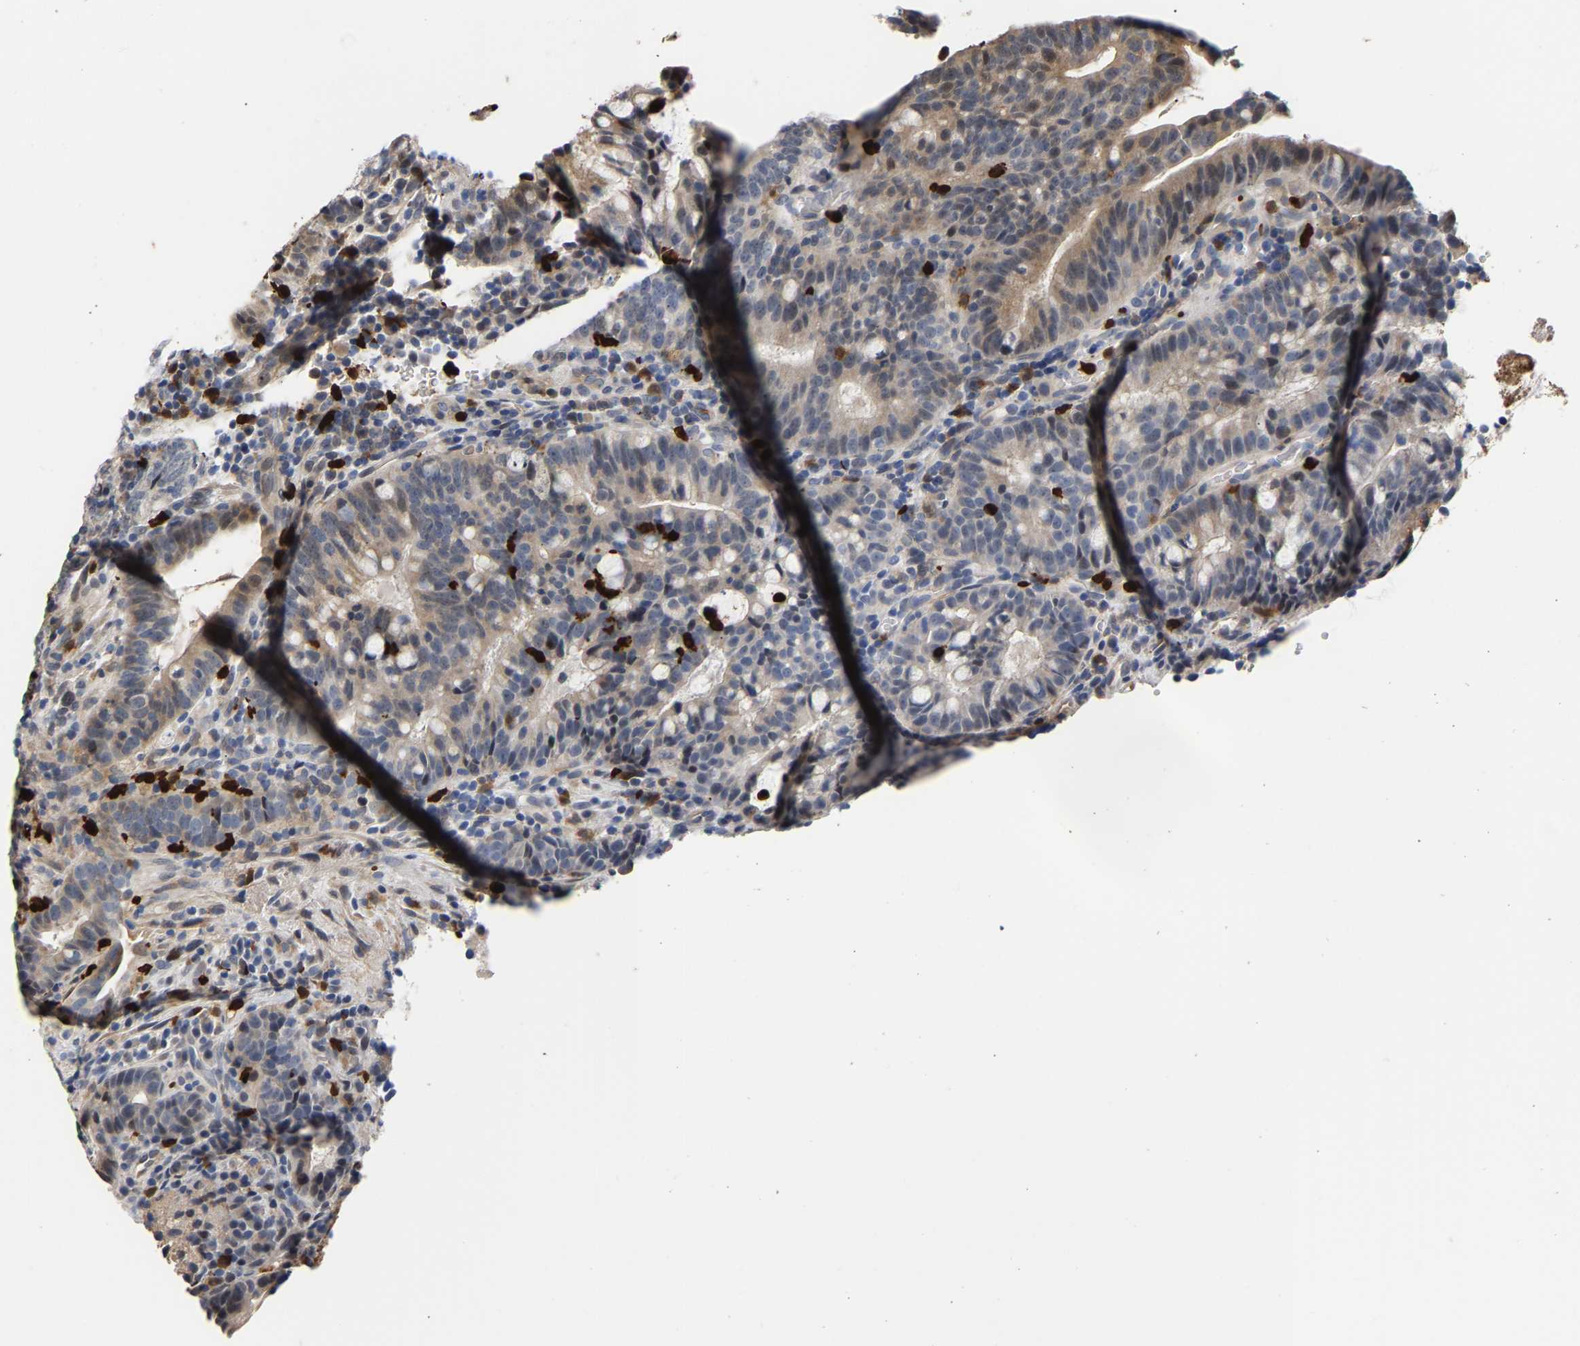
{"staining": {"intensity": "moderate", "quantity": "<25%", "location": "cytoplasmic/membranous"}, "tissue": "colorectal cancer", "cell_type": "Tumor cells", "image_type": "cancer", "snomed": [{"axis": "morphology", "description": "Adenocarcinoma, NOS"}, {"axis": "topography", "description": "Colon"}], "caption": "Immunohistochemical staining of human colorectal cancer exhibits low levels of moderate cytoplasmic/membranous staining in about <25% of tumor cells.", "gene": "TDRD7", "patient": {"sex": "female", "age": 66}}